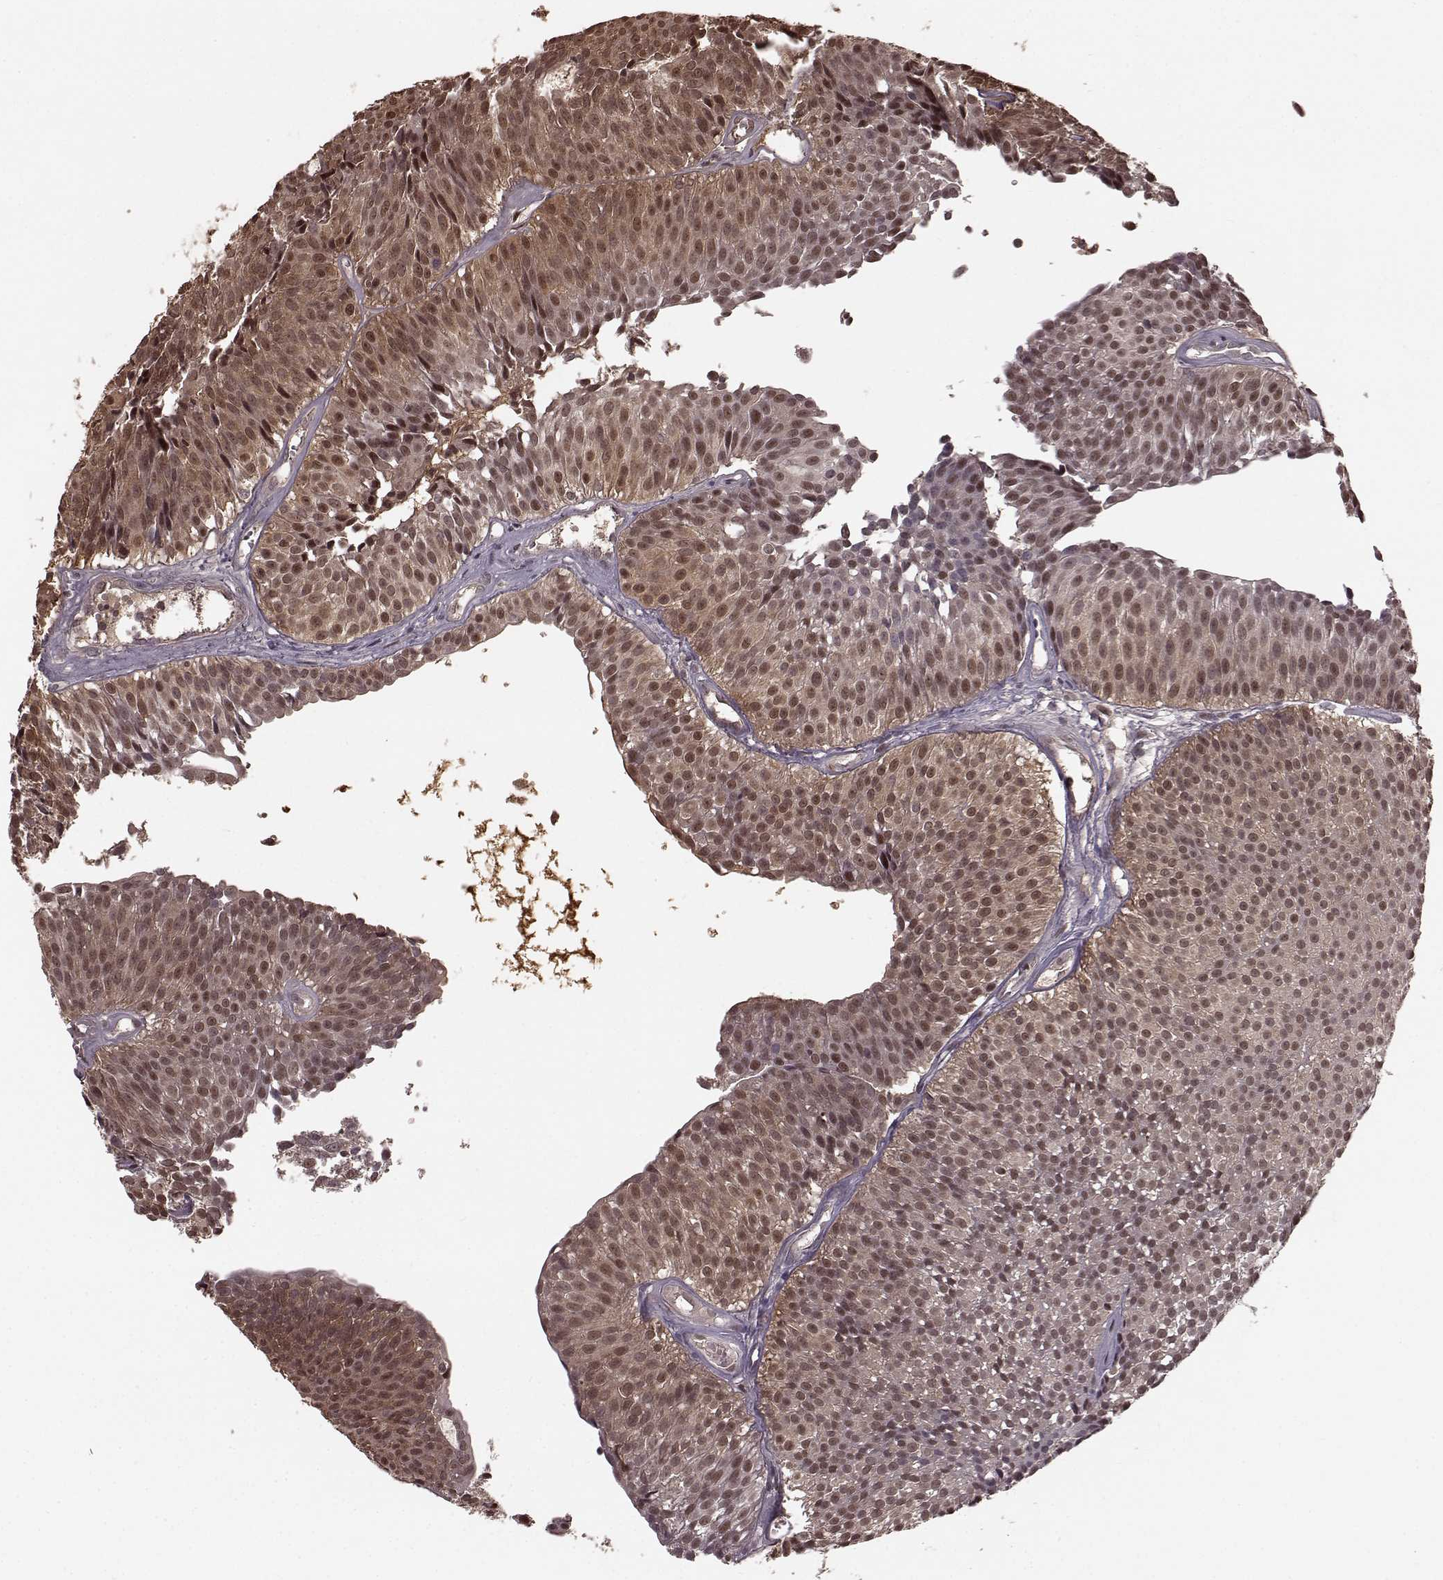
{"staining": {"intensity": "weak", "quantity": ">75%", "location": "cytoplasmic/membranous,nuclear"}, "tissue": "urothelial cancer", "cell_type": "Tumor cells", "image_type": "cancer", "snomed": [{"axis": "morphology", "description": "Urothelial carcinoma, Low grade"}, {"axis": "topography", "description": "Urinary bladder"}], "caption": "Immunohistochemistry (DAB) staining of human urothelial carcinoma (low-grade) exhibits weak cytoplasmic/membranous and nuclear protein positivity in approximately >75% of tumor cells. Immunohistochemistry (ihc) stains the protein in brown and the nuclei are stained blue.", "gene": "GSS", "patient": {"sex": "male", "age": 63}}